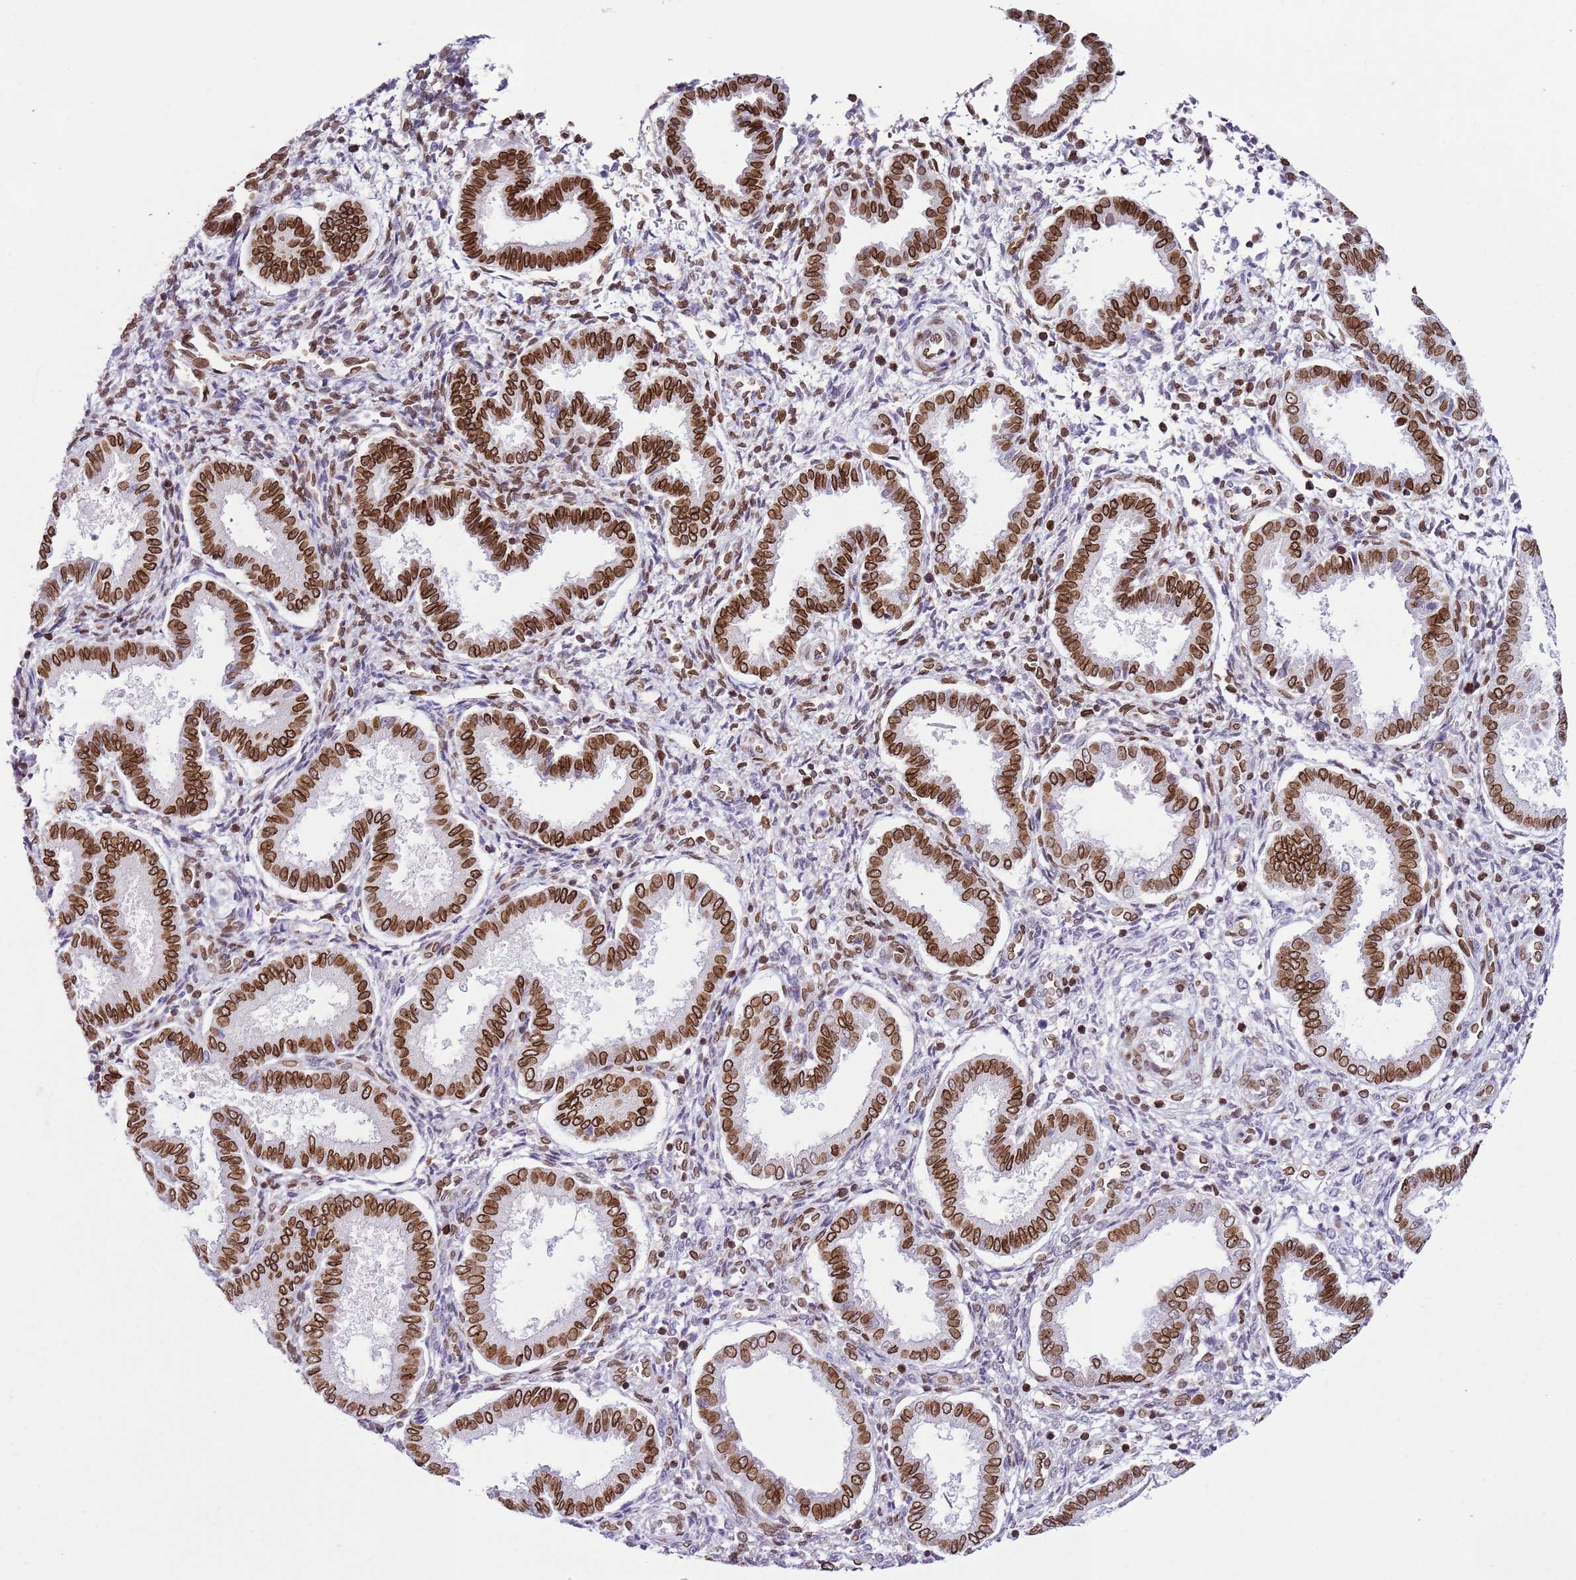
{"staining": {"intensity": "strong", "quantity": ">75%", "location": "cytoplasmic/membranous,nuclear"}, "tissue": "endometrium", "cell_type": "Cells in endometrial stroma", "image_type": "normal", "snomed": [{"axis": "morphology", "description": "Normal tissue, NOS"}, {"axis": "topography", "description": "Endometrium"}], "caption": "Immunohistochemistry (IHC) photomicrograph of normal endometrium: human endometrium stained using IHC shows high levels of strong protein expression localized specifically in the cytoplasmic/membranous,nuclear of cells in endometrial stroma, appearing as a cytoplasmic/membranous,nuclear brown color.", "gene": "POU6F1", "patient": {"sex": "female", "age": 24}}